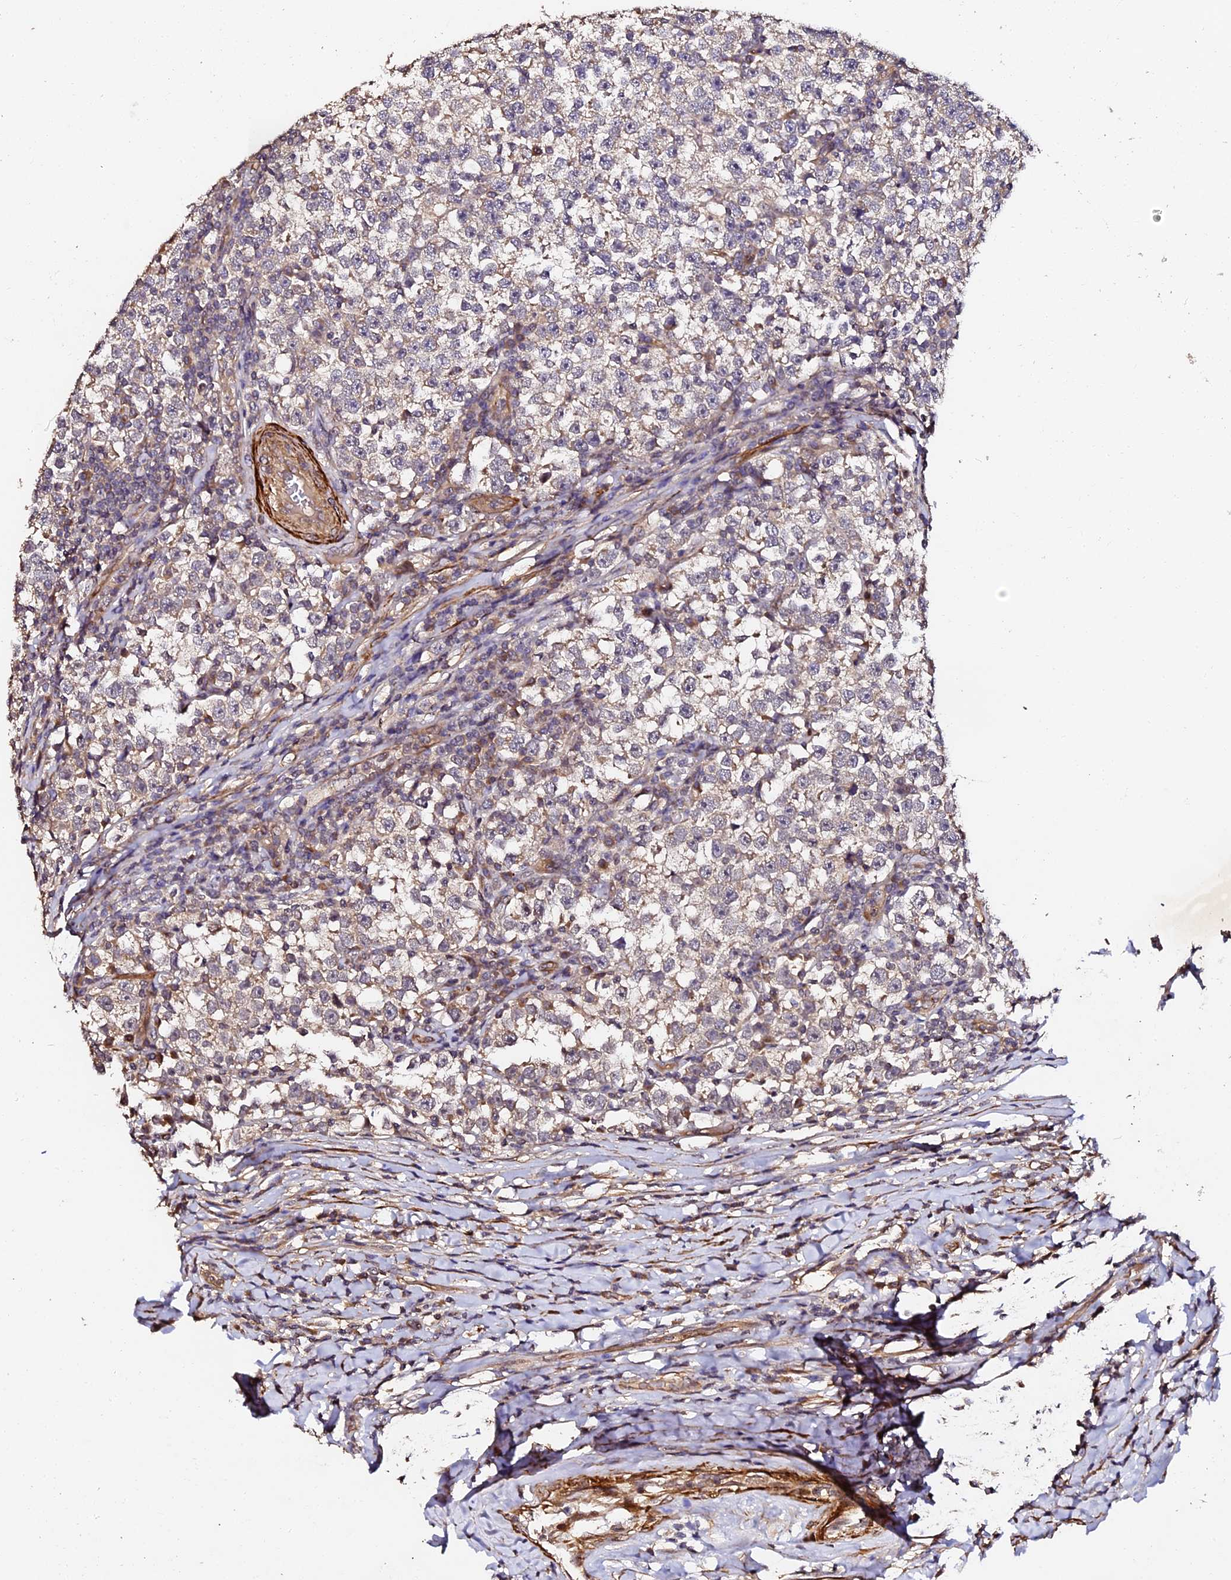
{"staining": {"intensity": "weak", "quantity": "25%-75%", "location": "cytoplasmic/membranous"}, "tissue": "testis cancer", "cell_type": "Tumor cells", "image_type": "cancer", "snomed": [{"axis": "morphology", "description": "Normal tissue, NOS"}, {"axis": "morphology", "description": "Seminoma, NOS"}, {"axis": "topography", "description": "Testis"}], "caption": "Immunohistochemical staining of human testis cancer displays low levels of weak cytoplasmic/membranous expression in about 25%-75% of tumor cells.", "gene": "TDO2", "patient": {"sex": "male", "age": 43}}